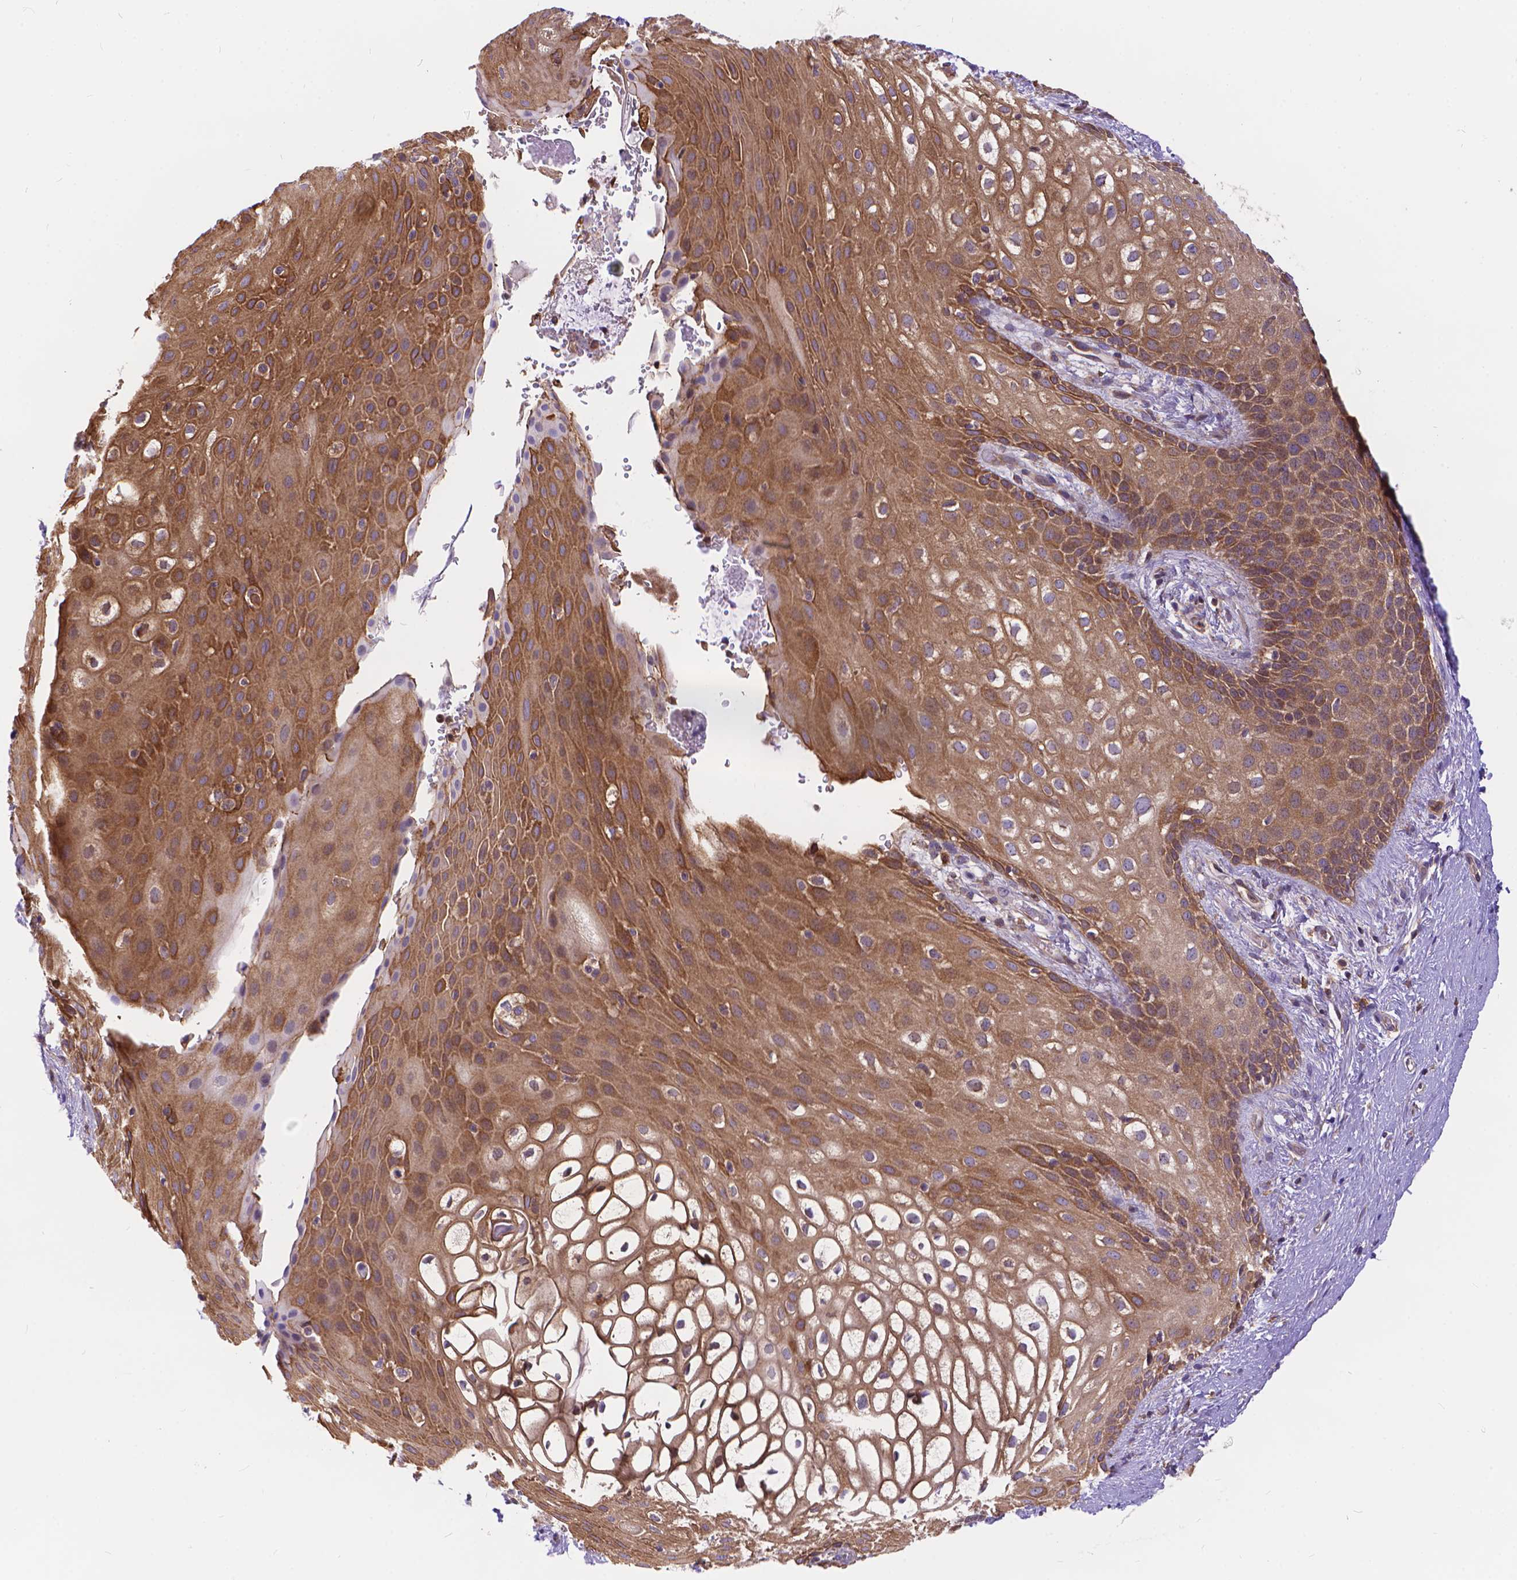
{"staining": {"intensity": "moderate", "quantity": ">75%", "location": "cytoplasmic/membranous"}, "tissue": "skin", "cell_type": "Epidermal cells", "image_type": "normal", "snomed": [{"axis": "morphology", "description": "Normal tissue, NOS"}, {"axis": "topography", "description": "Anal"}], "caption": "Protein expression analysis of benign skin reveals moderate cytoplasmic/membranous expression in about >75% of epidermal cells.", "gene": "ARAP1", "patient": {"sex": "female", "age": 46}}